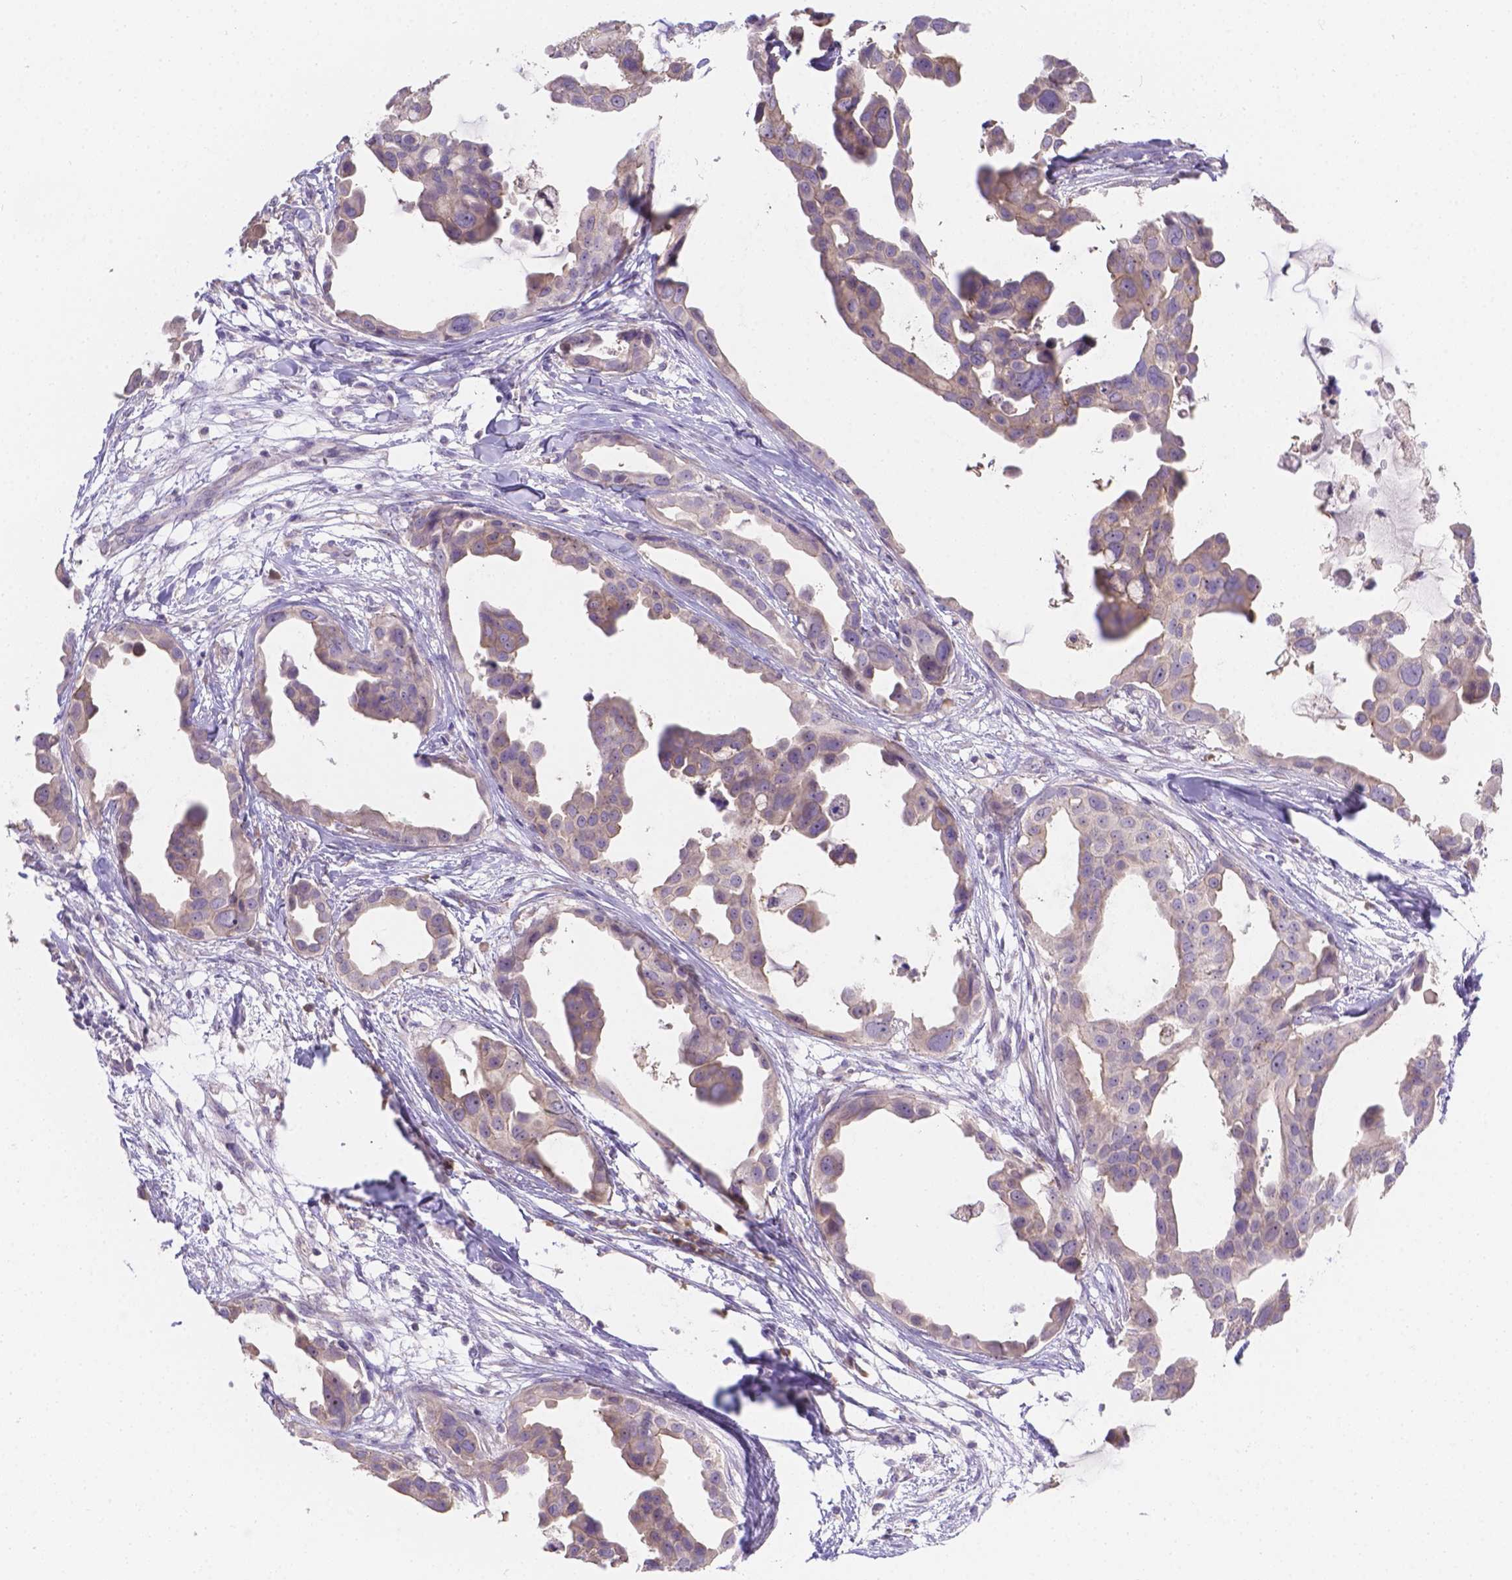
{"staining": {"intensity": "weak", "quantity": "25%-75%", "location": "cytoplasmic/membranous"}, "tissue": "breast cancer", "cell_type": "Tumor cells", "image_type": "cancer", "snomed": [{"axis": "morphology", "description": "Duct carcinoma"}, {"axis": "topography", "description": "Breast"}], "caption": "About 25%-75% of tumor cells in human breast cancer (invasive ductal carcinoma) demonstrate weak cytoplasmic/membranous protein expression as visualized by brown immunohistochemical staining.", "gene": "CD96", "patient": {"sex": "female", "age": 38}}